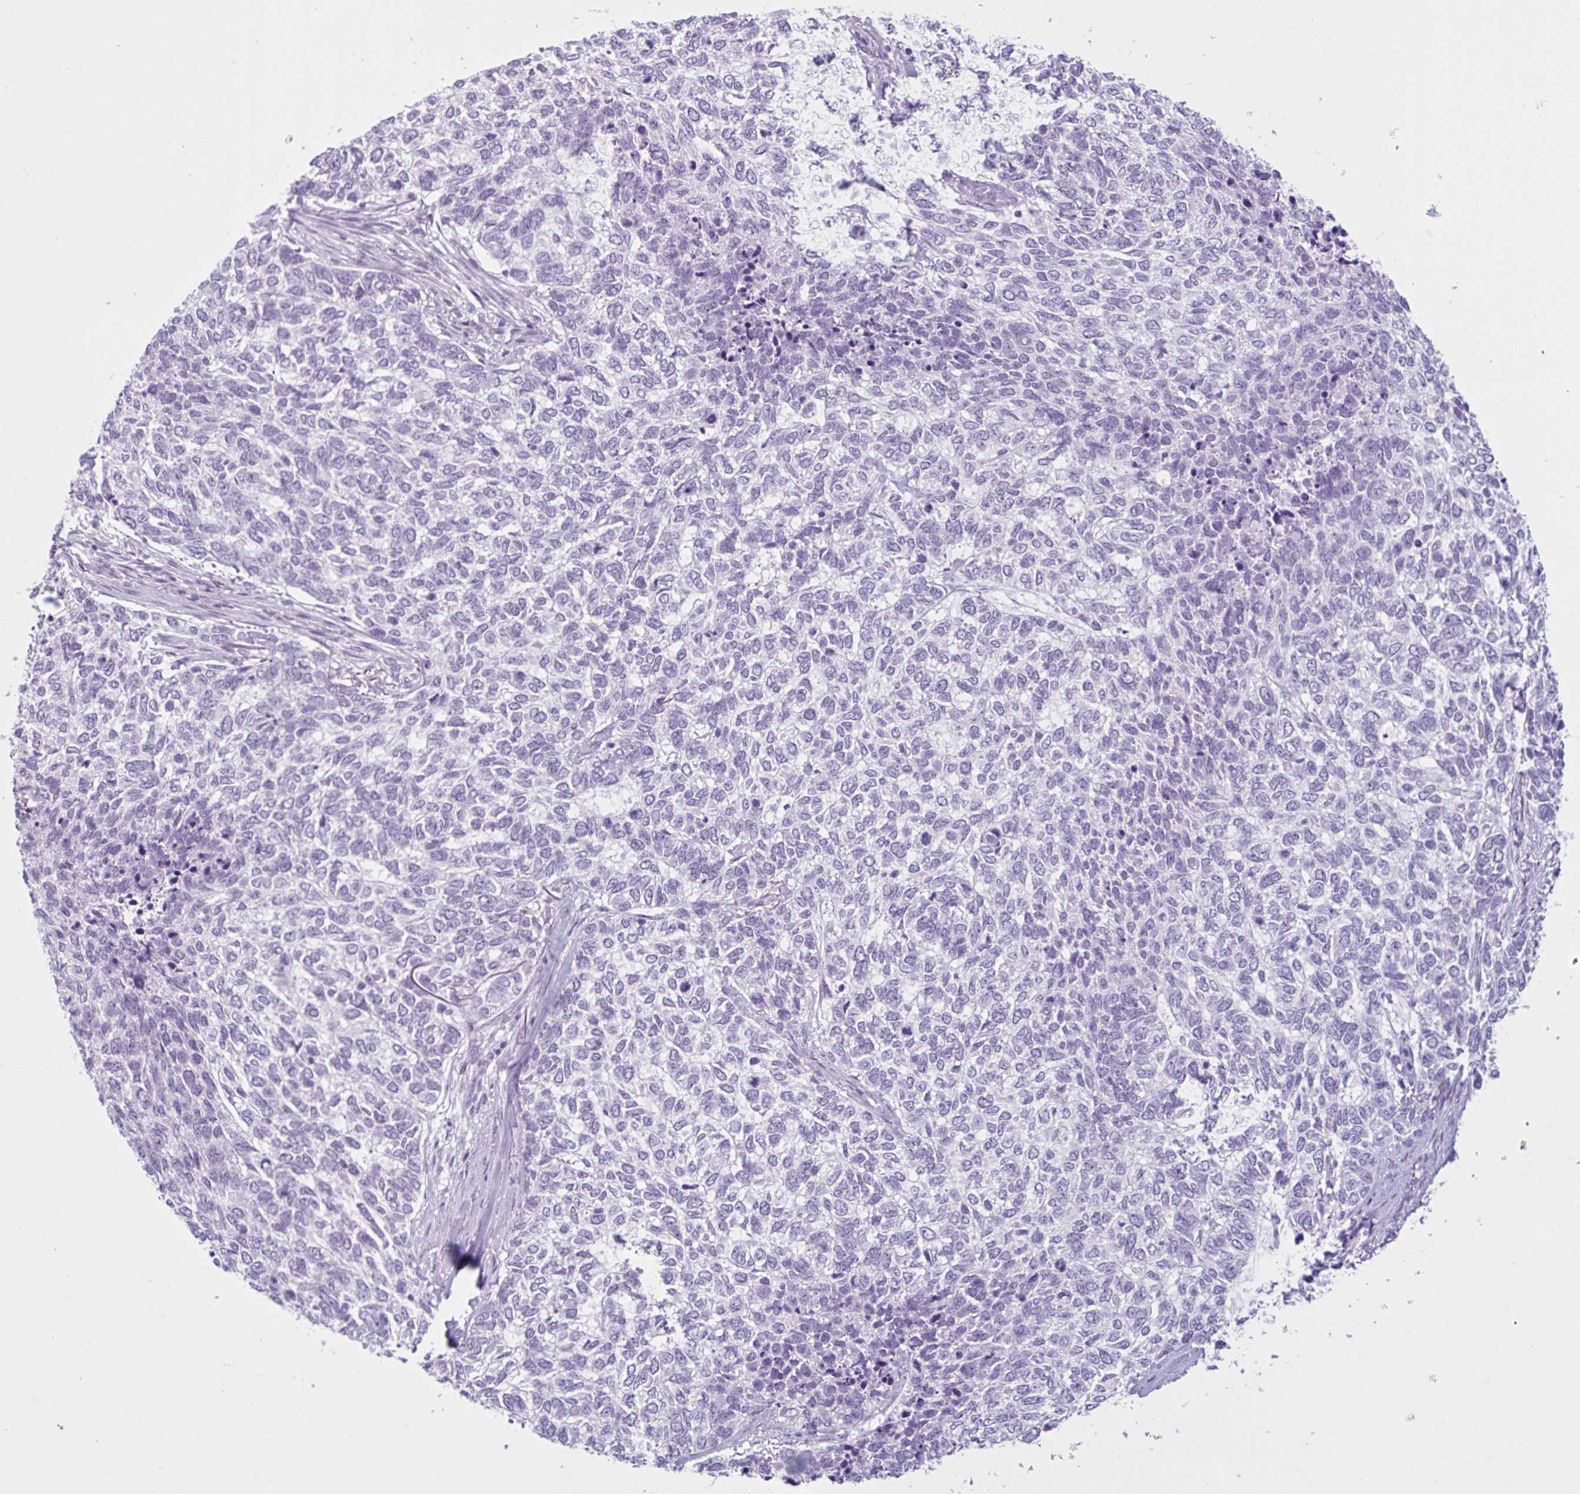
{"staining": {"intensity": "negative", "quantity": "none", "location": "none"}, "tissue": "skin cancer", "cell_type": "Tumor cells", "image_type": "cancer", "snomed": [{"axis": "morphology", "description": "Basal cell carcinoma"}, {"axis": "topography", "description": "Skin"}], "caption": "Image shows no significant protein staining in tumor cells of skin basal cell carcinoma. Brightfield microscopy of immunohistochemistry stained with DAB (brown) and hematoxylin (blue), captured at high magnification.", "gene": "CEP120", "patient": {"sex": "female", "age": 65}}